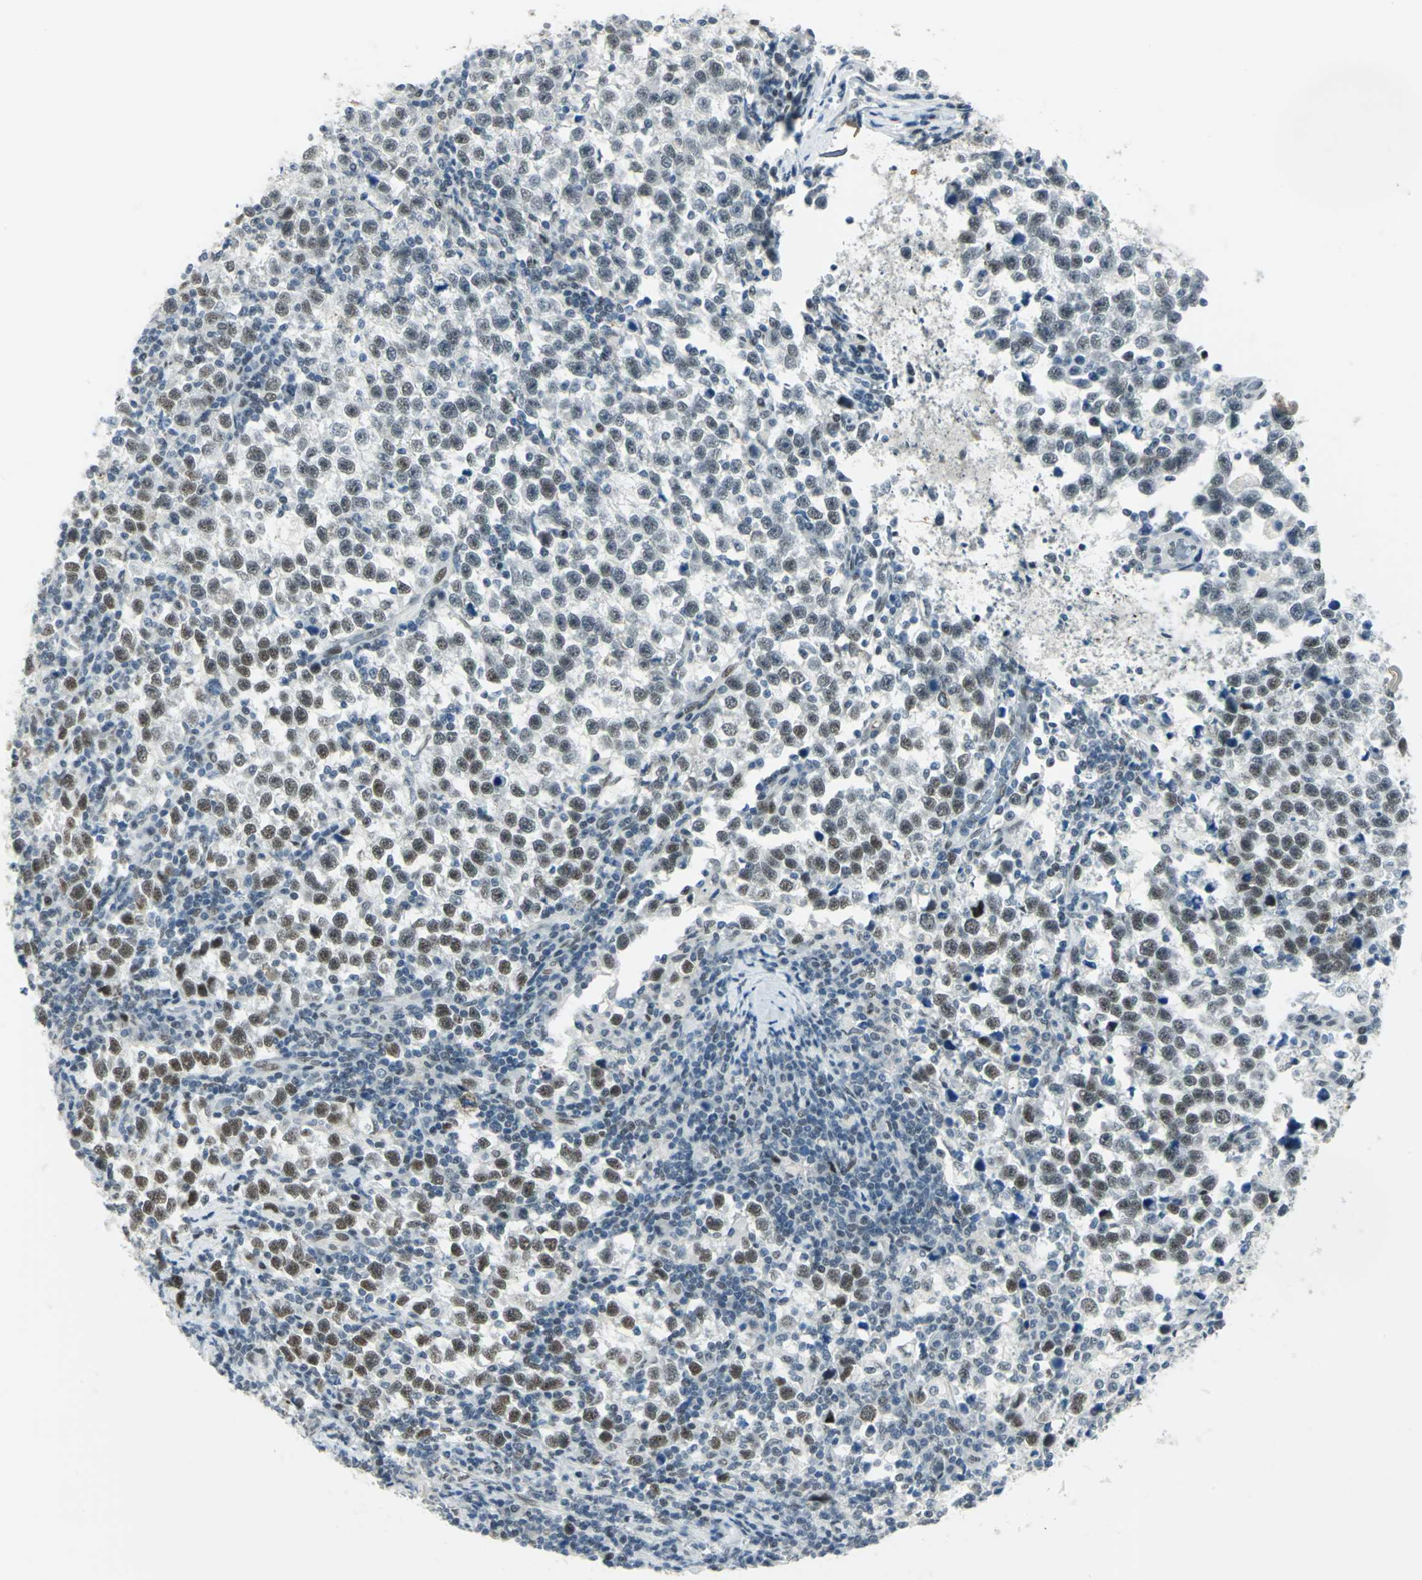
{"staining": {"intensity": "weak", "quantity": "<25%", "location": "nuclear"}, "tissue": "testis cancer", "cell_type": "Tumor cells", "image_type": "cancer", "snomed": [{"axis": "morphology", "description": "Seminoma, NOS"}, {"axis": "topography", "description": "Testis"}], "caption": "Image shows no significant protein expression in tumor cells of seminoma (testis).", "gene": "MTMR10", "patient": {"sex": "male", "age": 43}}